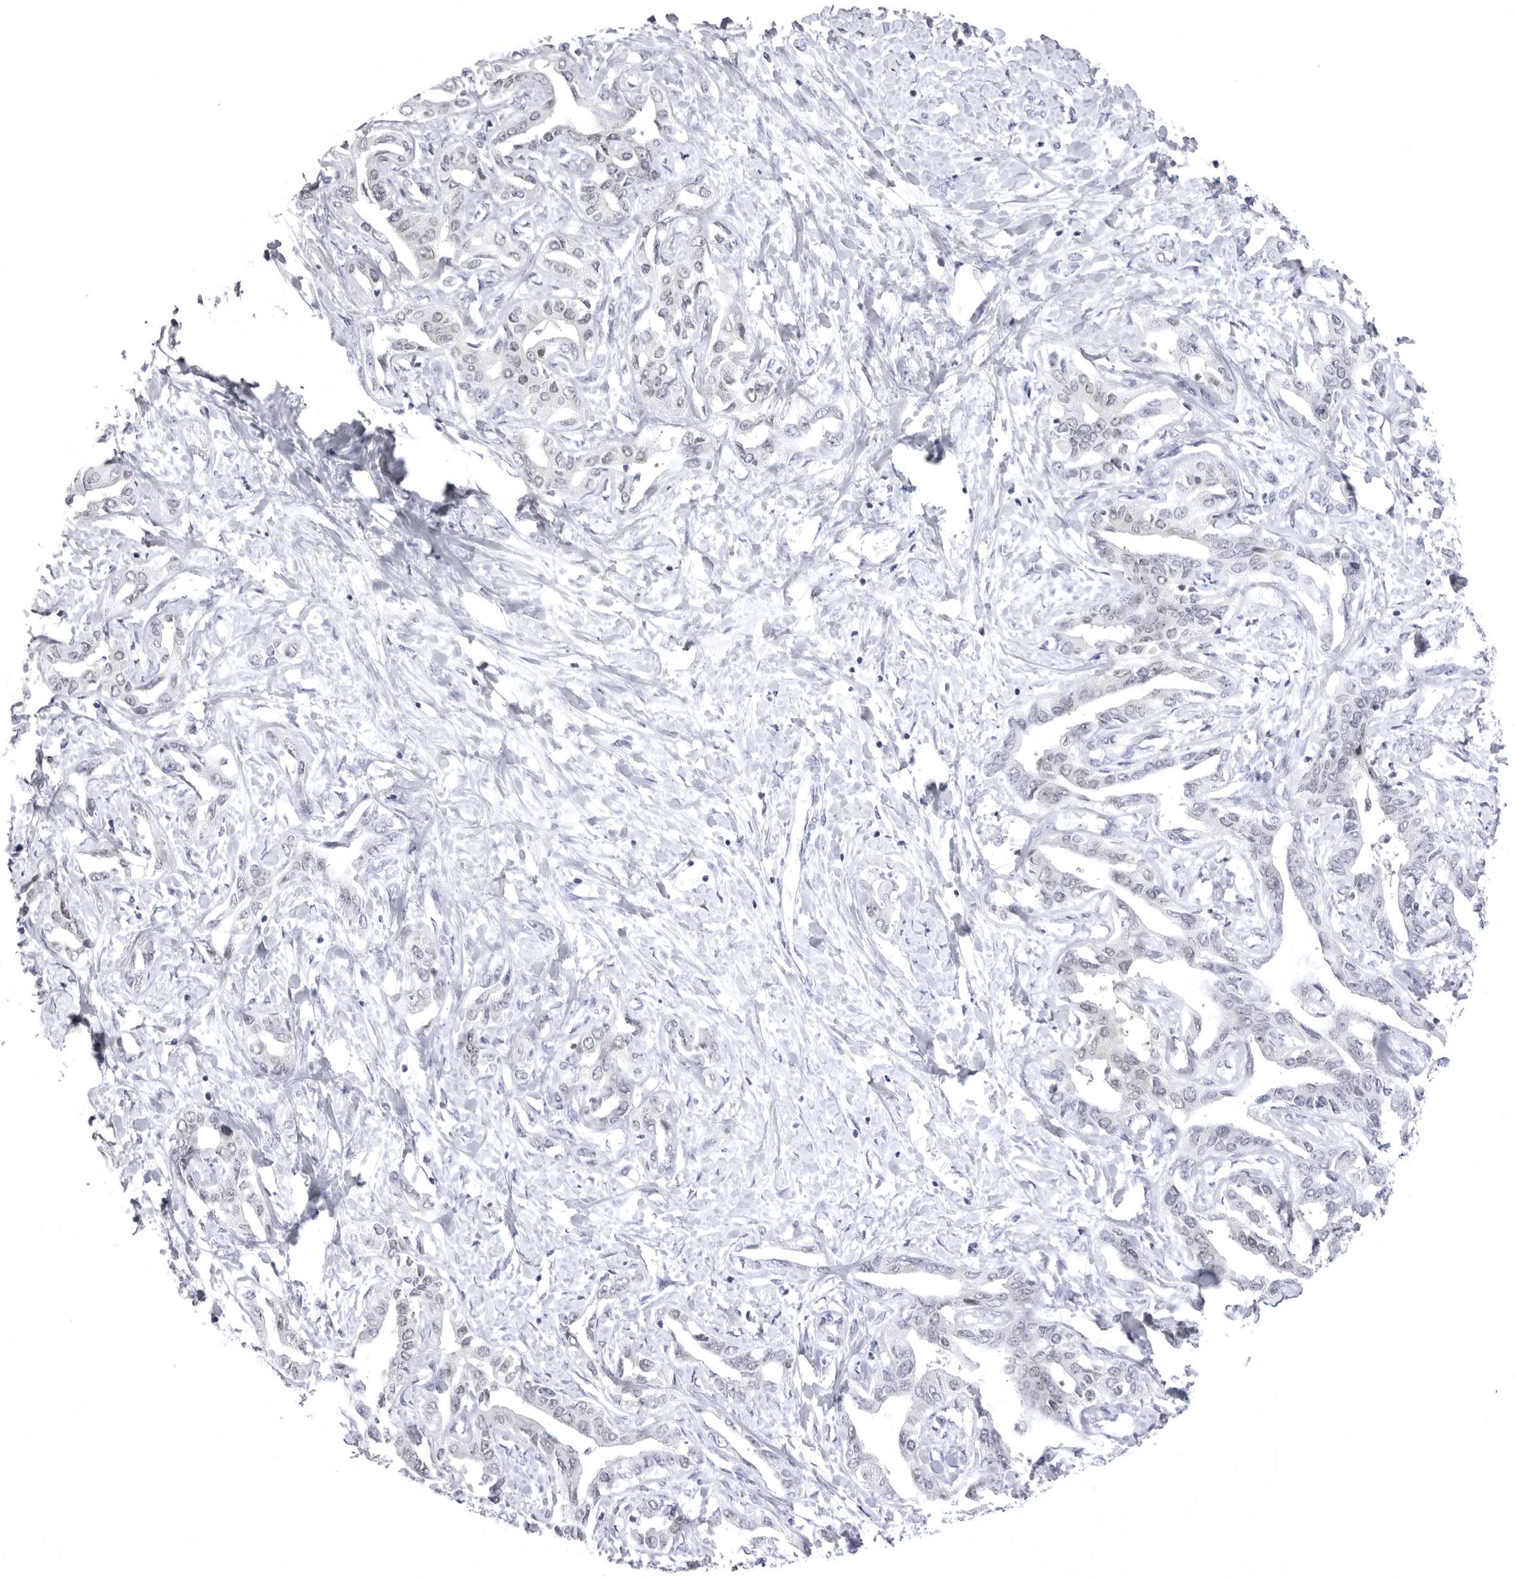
{"staining": {"intensity": "negative", "quantity": "none", "location": "none"}, "tissue": "liver cancer", "cell_type": "Tumor cells", "image_type": "cancer", "snomed": [{"axis": "morphology", "description": "Cholangiocarcinoma"}, {"axis": "topography", "description": "Liver"}], "caption": "Immunohistochemical staining of human liver cancer shows no significant expression in tumor cells.", "gene": "PTK2B", "patient": {"sex": "male", "age": 59}}